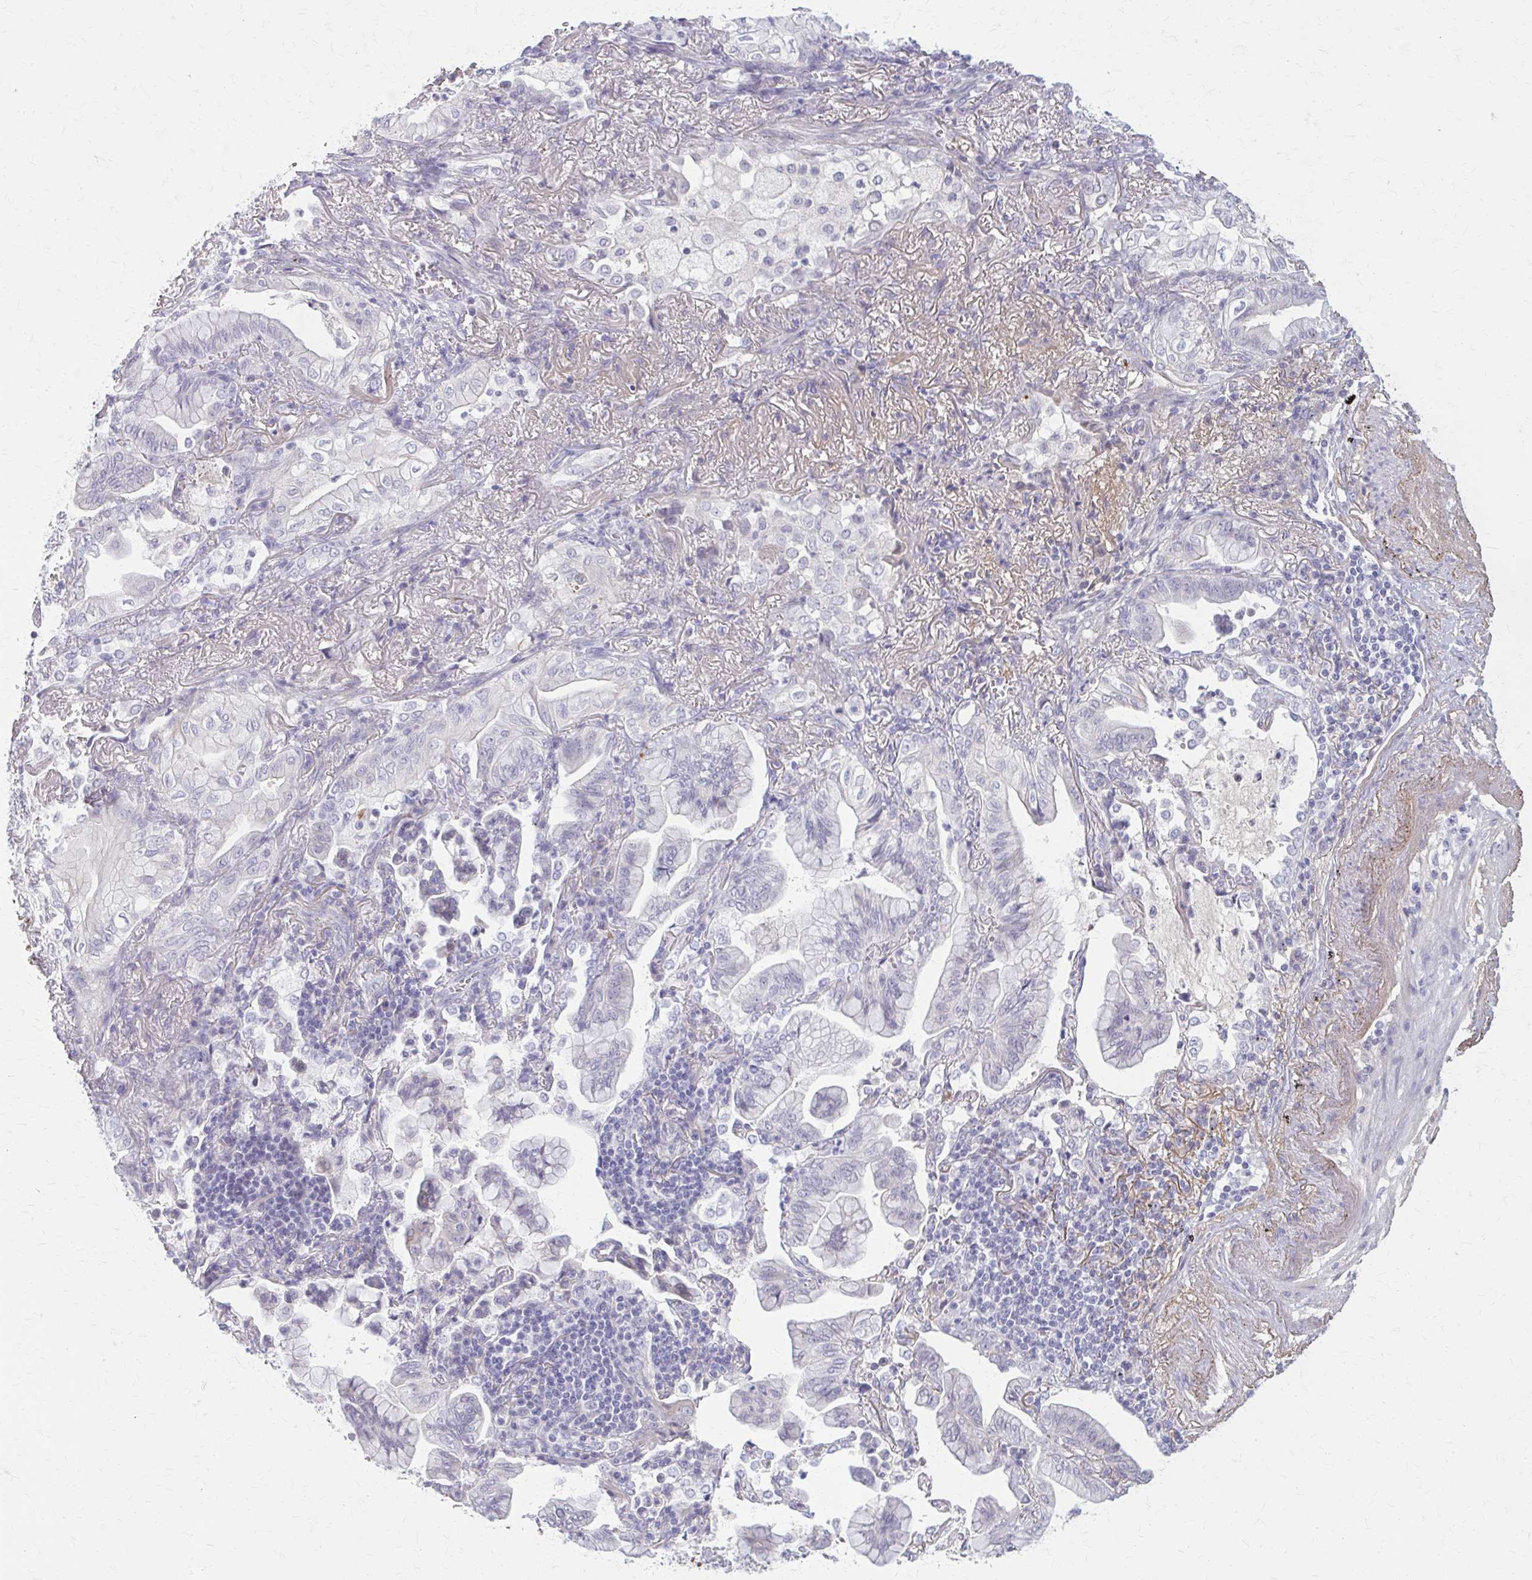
{"staining": {"intensity": "negative", "quantity": "none", "location": "none"}, "tissue": "lung cancer", "cell_type": "Tumor cells", "image_type": "cancer", "snomed": [{"axis": "morphology", "description": "Adenocarcinoma, NOS"}, {"axis": "topography", "description": "Lung"}], "caption": "Lung cancer was stained to show a protein in brown. There is no significant staining in tumor cells.", "gene": "SERPIND1", "patient": {"sex": "male", "age": 77}}